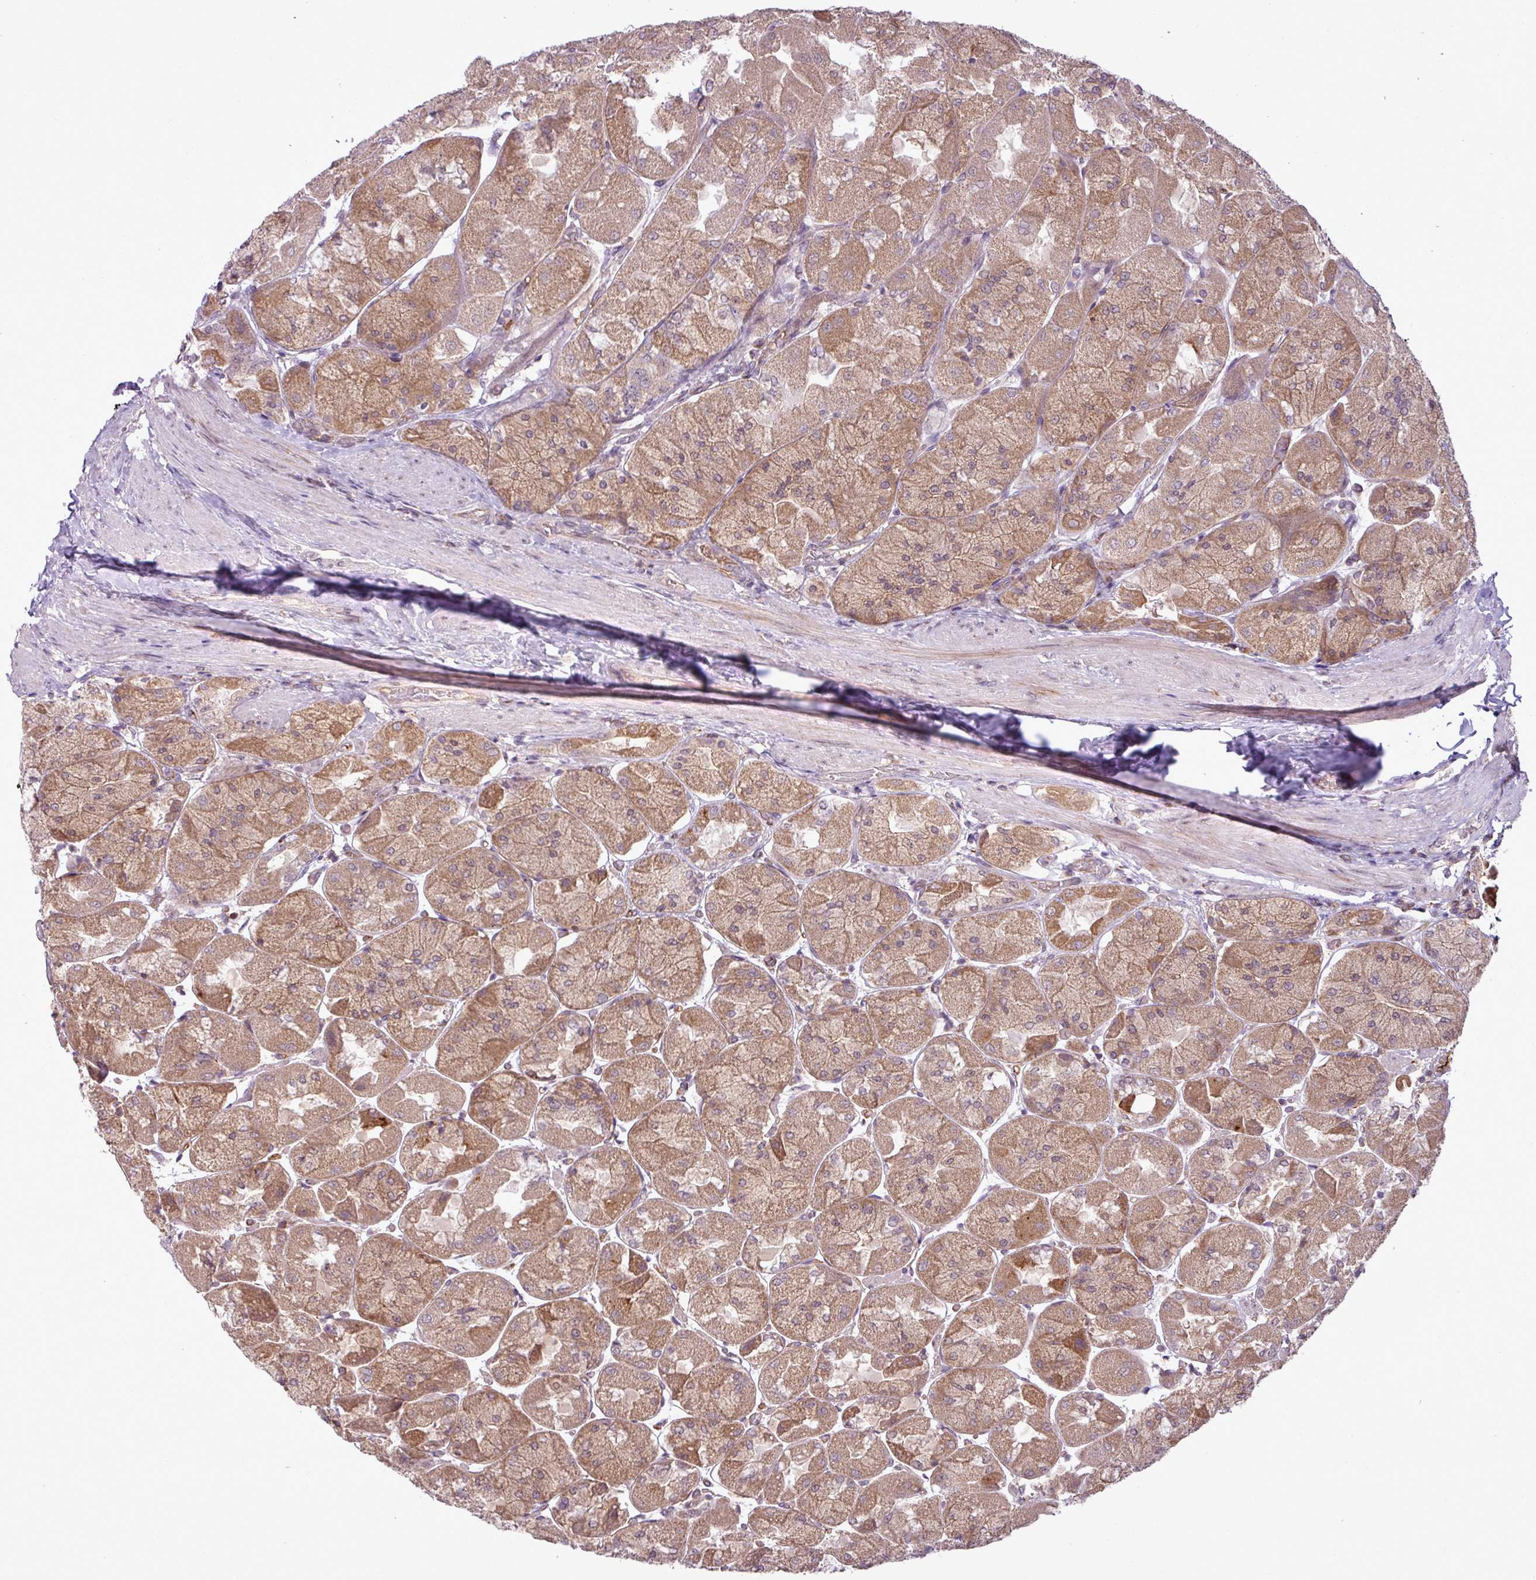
{"staining": {"intensity": "moderate", "quantity": ">75%", "location": "cytoplasmic/membranous"}, "tissue": "stomach", "cell_type": "Glandular cells", "image_type": "normal", "snomed": [{"axis": "morphology", "description": "Normal tissue, NOS"}, {"axis": "topography", "description": "Stomach"}], "caption": "Immunohistochemistry (IHC) image of benign stomach: human stomach stained using immunohistochemistry (IHC) shows medium levels of moderate protein expression localized specifically in the cytoplasmic/membranous of glandular cells, appearing as a cytoplasmic/membranous brown color.", "gene": "ZC2HC1C", "patient": {"sex": "female", "age": 61}}